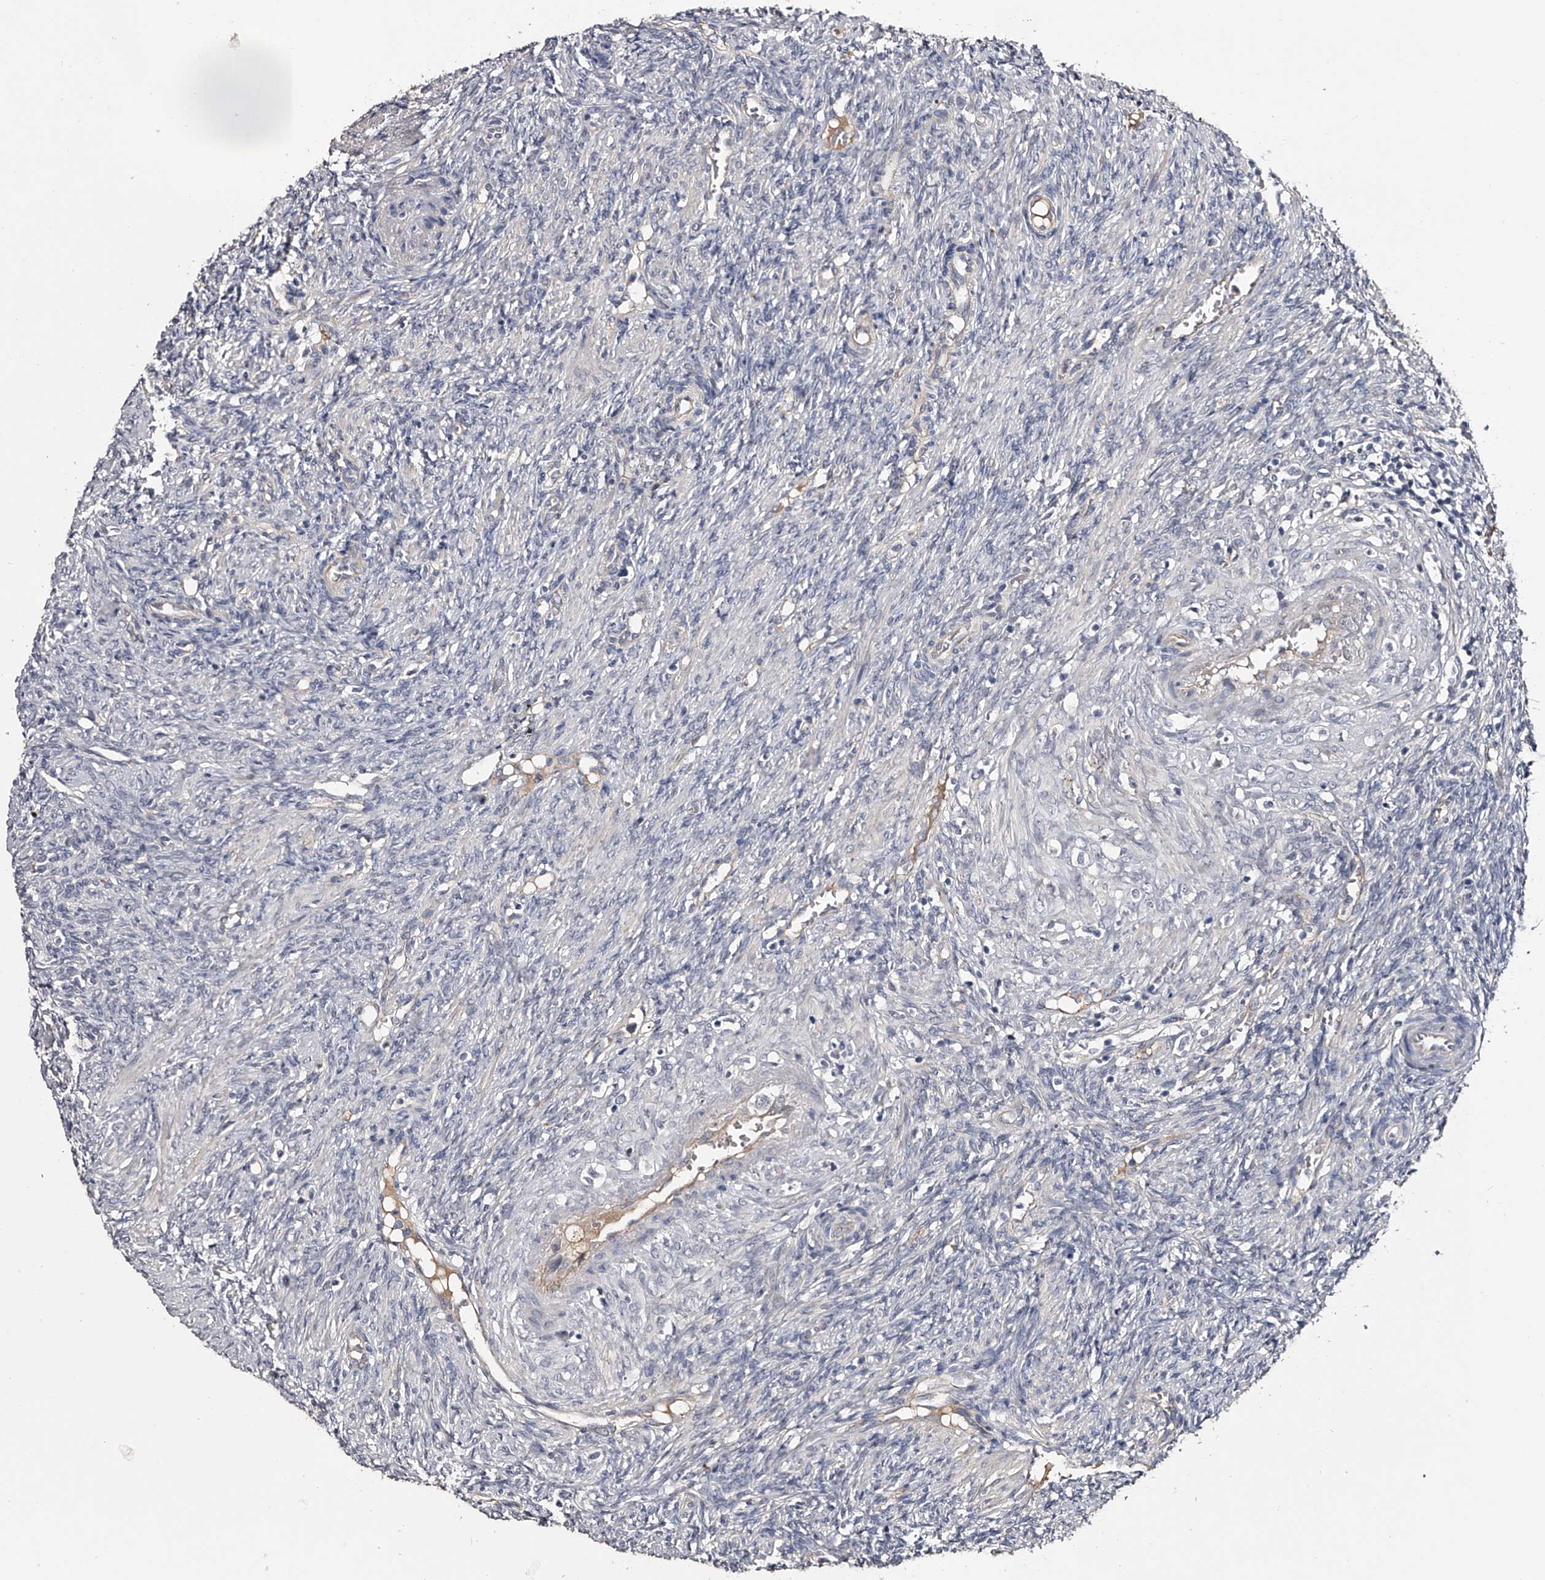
{"staining": {"intensity": "negative", "quantity": "none", "location": "none"}, "tissue": "ovary", "cell_type": "Ovarian stroma cells", "image_type": "normal", "snomed": [{"axis": "morphology", "description": "Normal tissue, NOS"}, {"axis": "topography", "description": "Ovary"}], "caption": "A high-resolution photomicrograph shows IHC staining of benign ovary, which demonstrates no significant expression in ovarian stroma cells. (IHC, brightfield microscopy, high magnification).", "gene": "MDN1", "patient": {"sex": "female", "age": 41}}